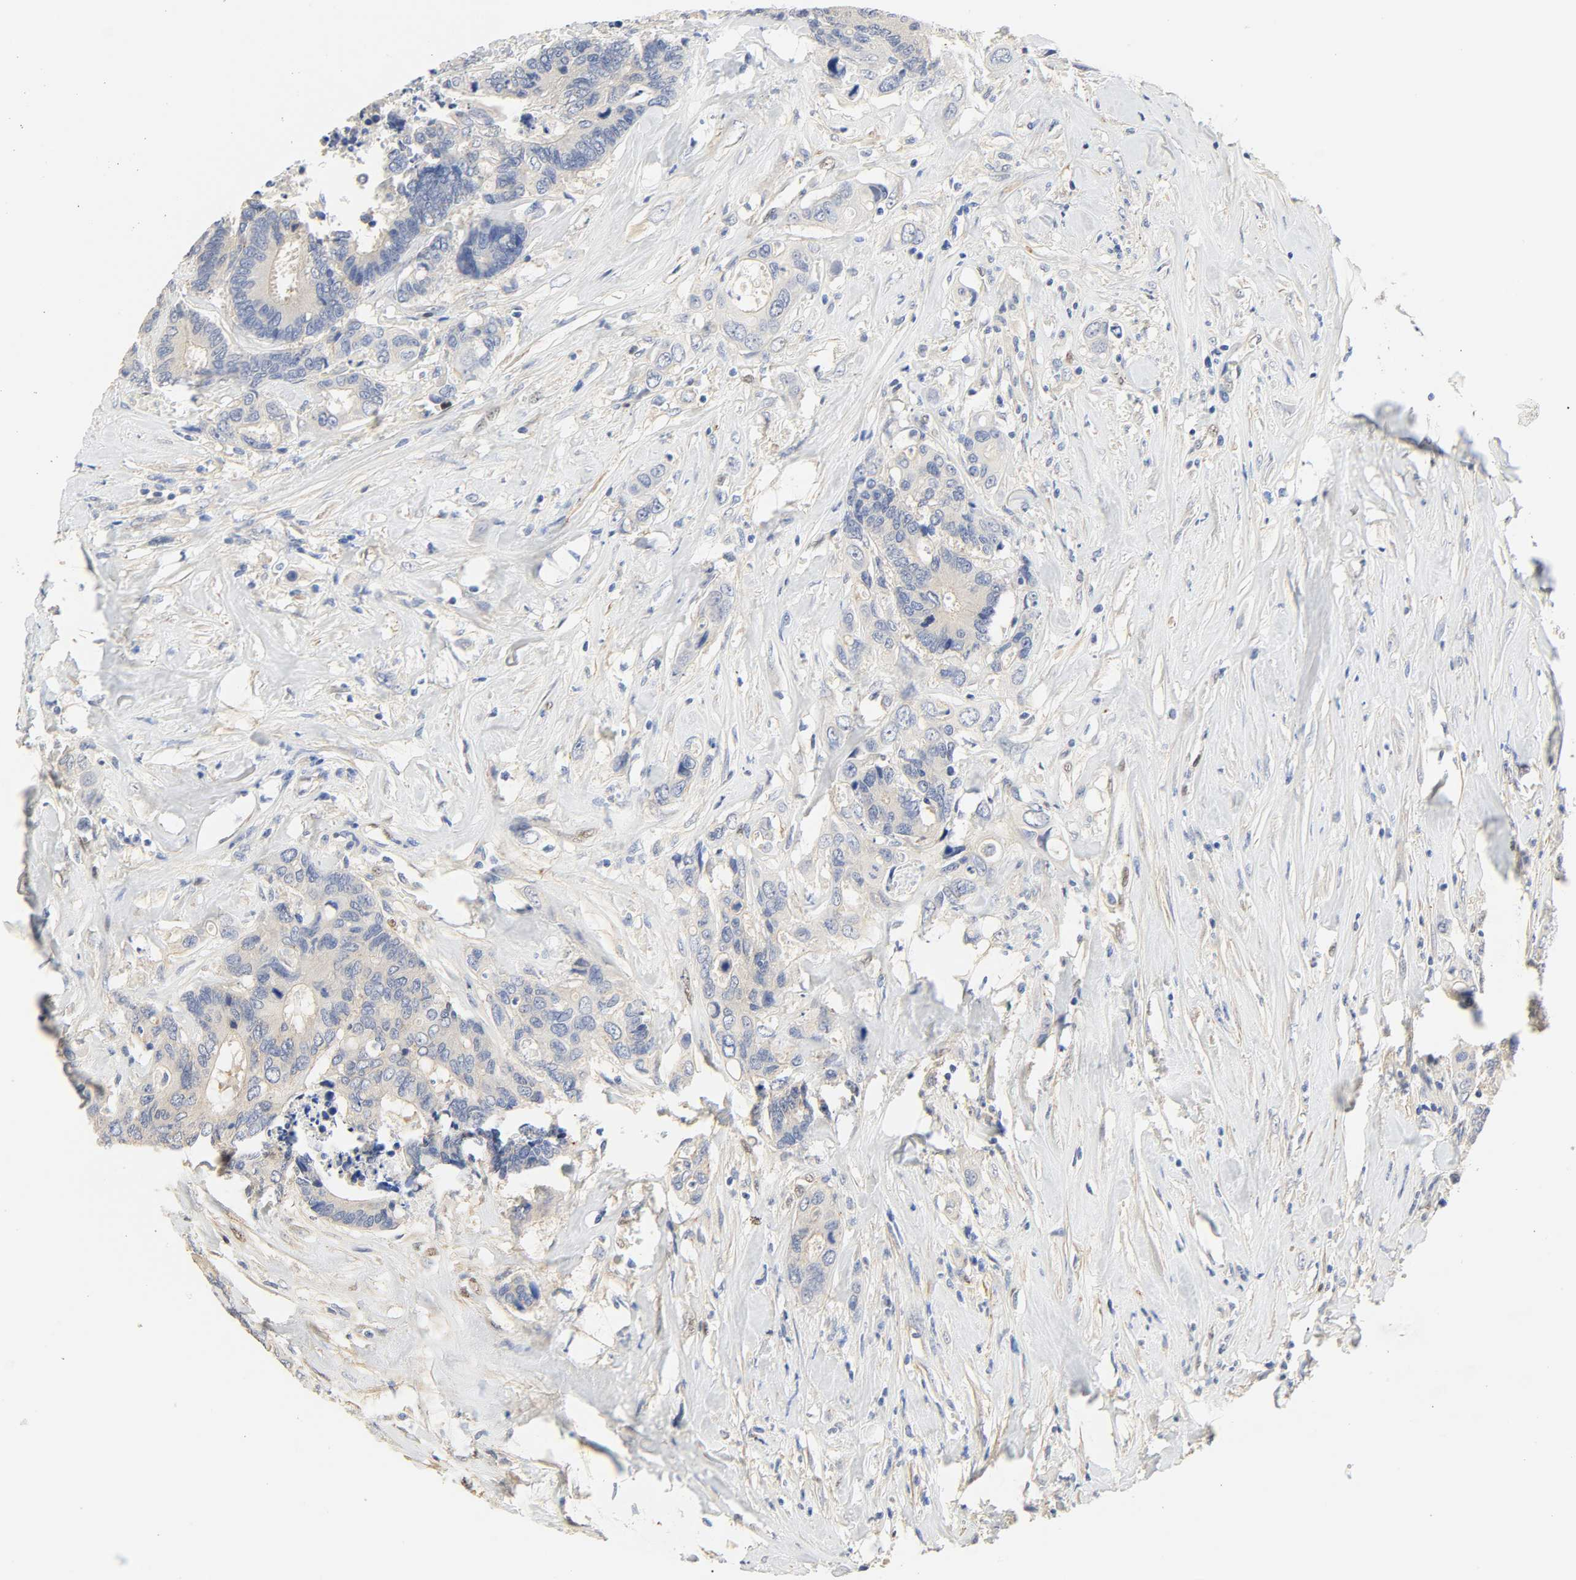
{"staining": {"intensity": "negative", "quantity": "none", "location": "none"}, "tissue": "colorectal cancer", "cell_type": "Tumor cells", "image_type": "cancer", "snomed": [{"axis": "morphology", "description": "Adenocarcinoma, NOS"}, {"axis": "topography", "description": "Rectum"}], "caption": "High magnification brightfield microscopy of colorectal cancer stained with DAB (brown) and counterstained with hematoxylin (blue): tumor cells show no significant expression.", "gene": "BORCS8-MEF2B", "patient": {"sex": "male", "age": 55}}